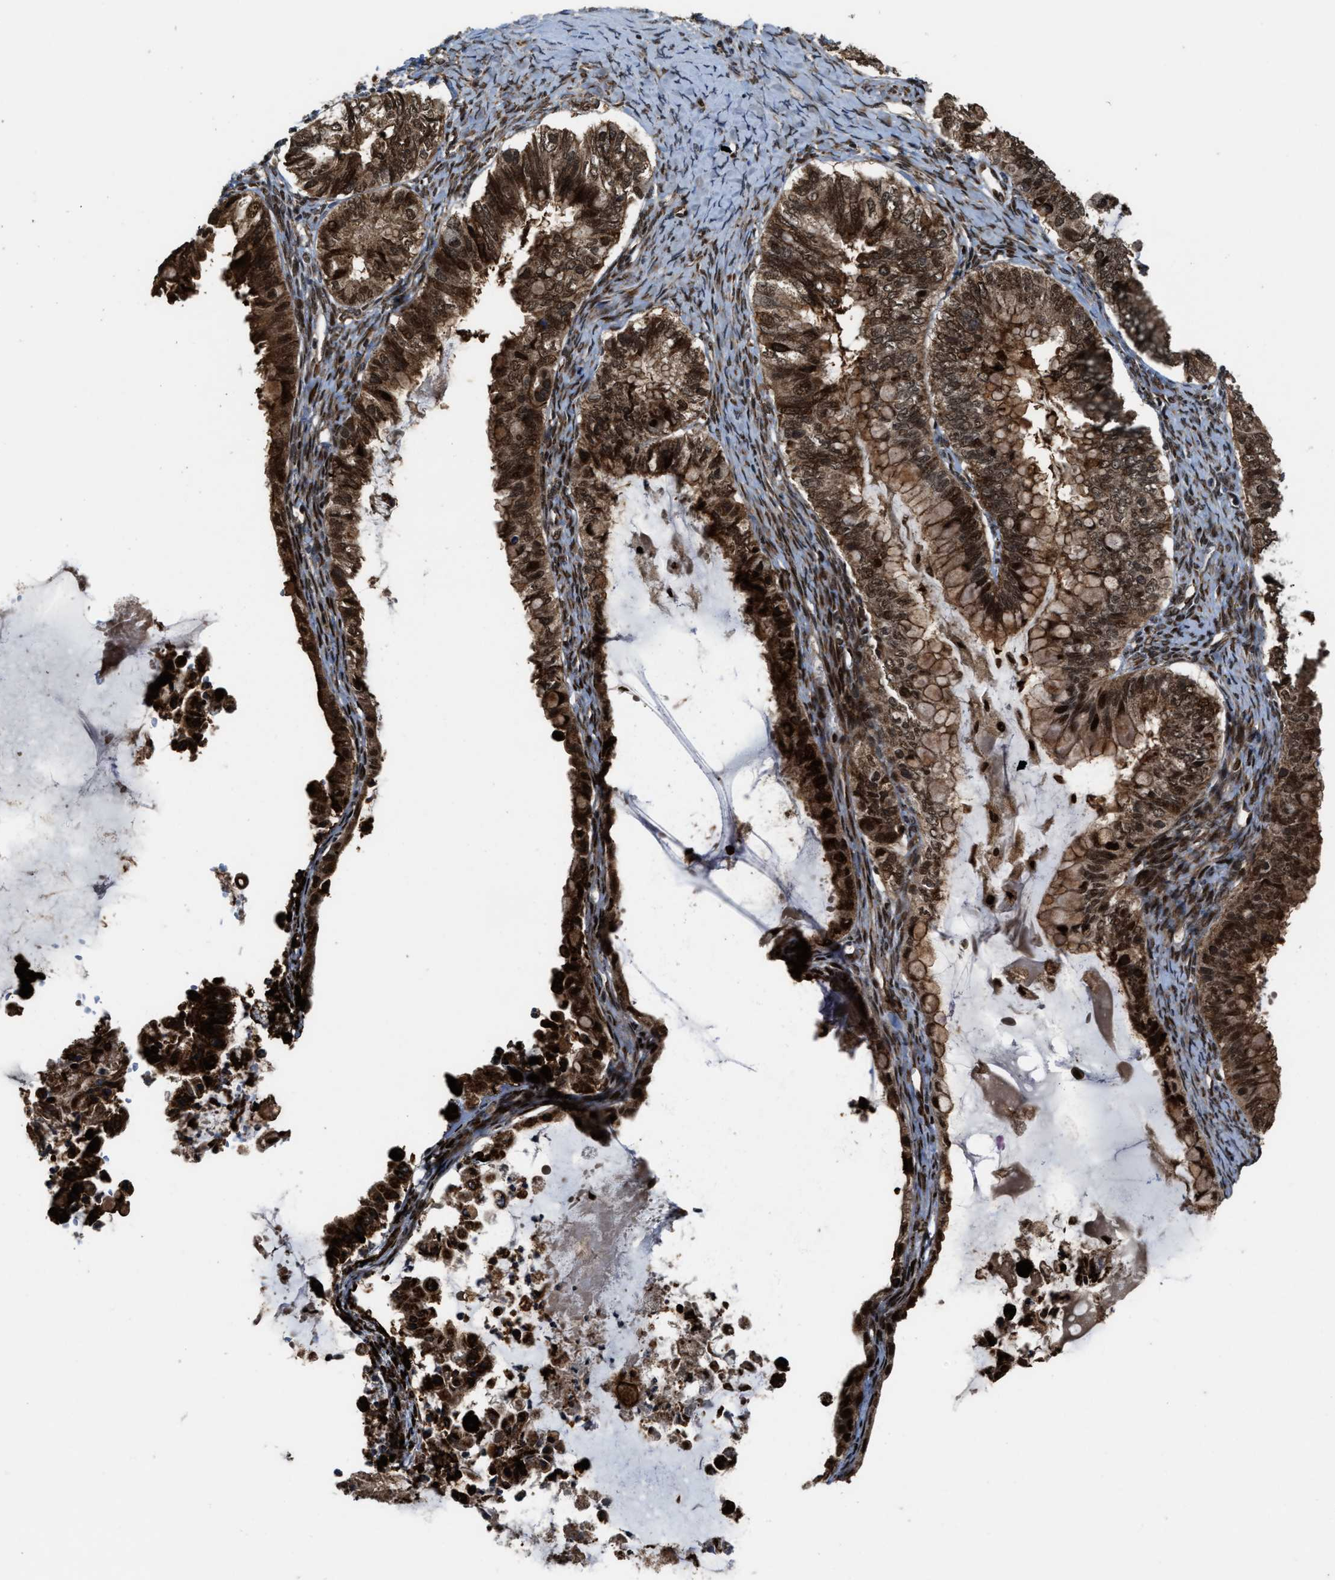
{"staining": {"intensity": "strong", "quantity": ">75%", "location": "cytoplasmic/membranous,nuclear"}, "tissue": "ovarian cancer", "cell_type": "Tumor cells", "image_type": "cancer", "snomed": [{"axis": "morphology", "description": "Cystadenocarcinoma, mucinous, NOS"}, {"axis": "topography", "description": "Ovary"}], "caption": "This image displays immunohistochemistry (IHC) staining of ovarian mucinous cystadenocarcinoma, with high strong cytoplasmic/membranous and nuclear expression in approximately >75% of tumor cells.", "gene": "ZNF250", "patient": {"sex": "female", "age": 80}}